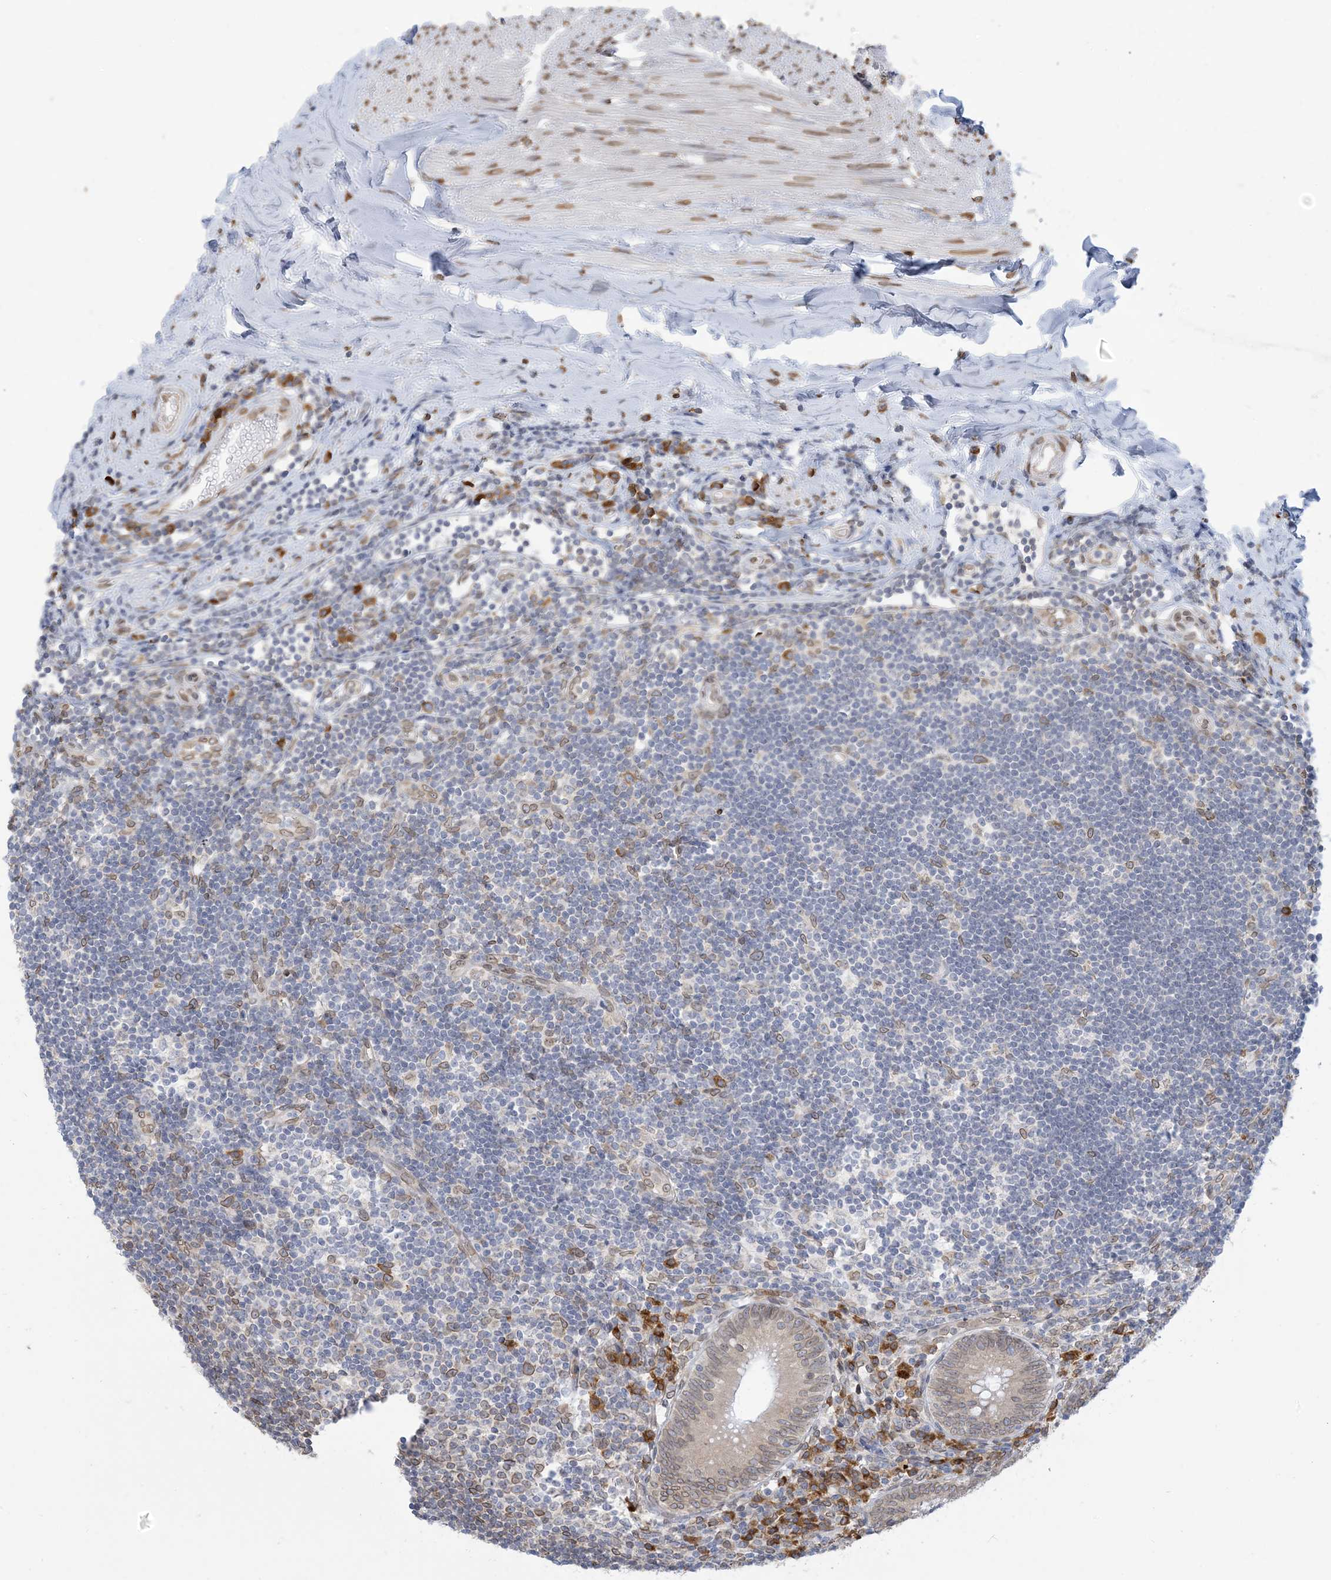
{"staining": {"intensity": "moderate", "quantity": "25%-75%", "location": "cytoplasmic/membranous,nuclear"}, "tissue": "appendix", "cell_type": "Glandular cells", "image_type": "normal", "snomed": [{"axis": "morphology", "description": "Normal tissue, NOS"}, {"axis": "topography", "description": "Appendix"}], "caption": "Immunohistochemistry photomicrograph of unremarkable appendix: human appendix stained using immunohistochemistry displays medium levels of moderate protein expression localized specifically in the cytoplasmic/membranous,nuclear of glandular cells, appearing as a cytoplasmic/membranous,nuclear brown color.", "gene": "WWP1", "patient": {"sex": "female", "age": 54}}